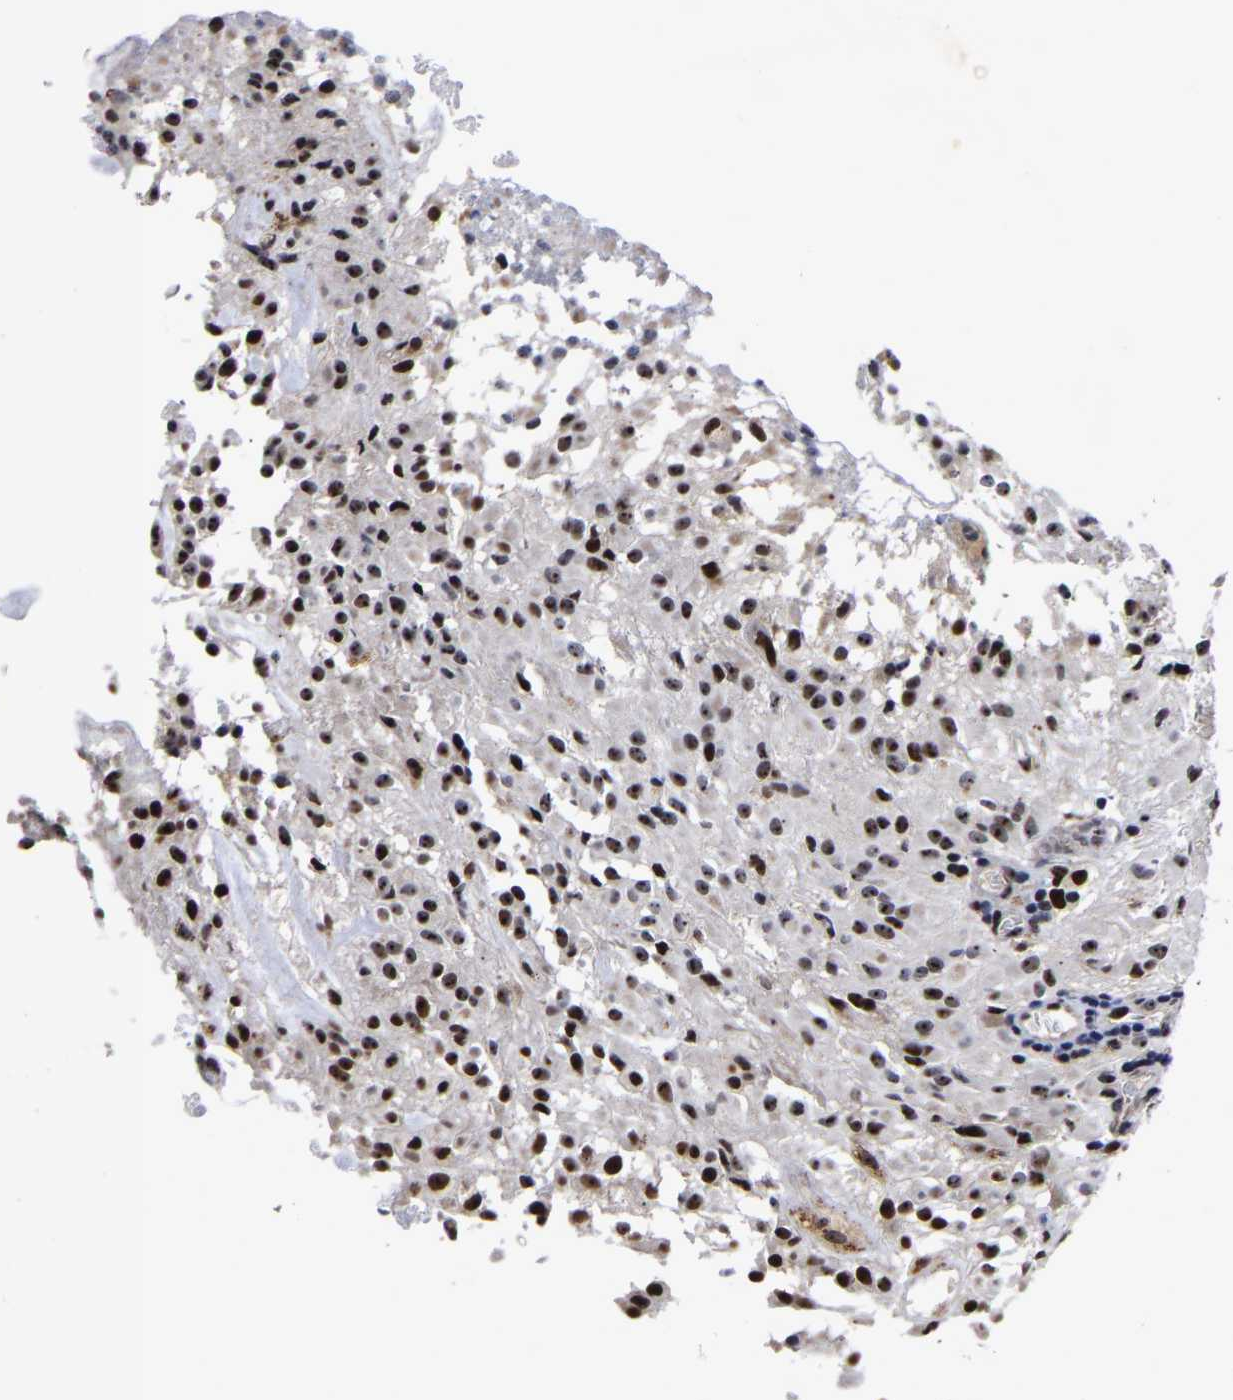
{"staining": {"intensity": "strong", "quantity": ">75%", "location": "nuclear"}, "tissue": "glioma", "cell_type": "Tumor cells", "image_type": "cancer", "snomed": [{"axis": "morphology", "description": "Glioma, malignant, High grade"}, {"axis": "topography", "description": "Brain"}], "caption": "Brown immunohistochemical staining in glioma displays strong nuclear staining in approximately >75% of tumor cells.", "gene": "JUNB", "patient": {"sex": "female", "age": 59}}